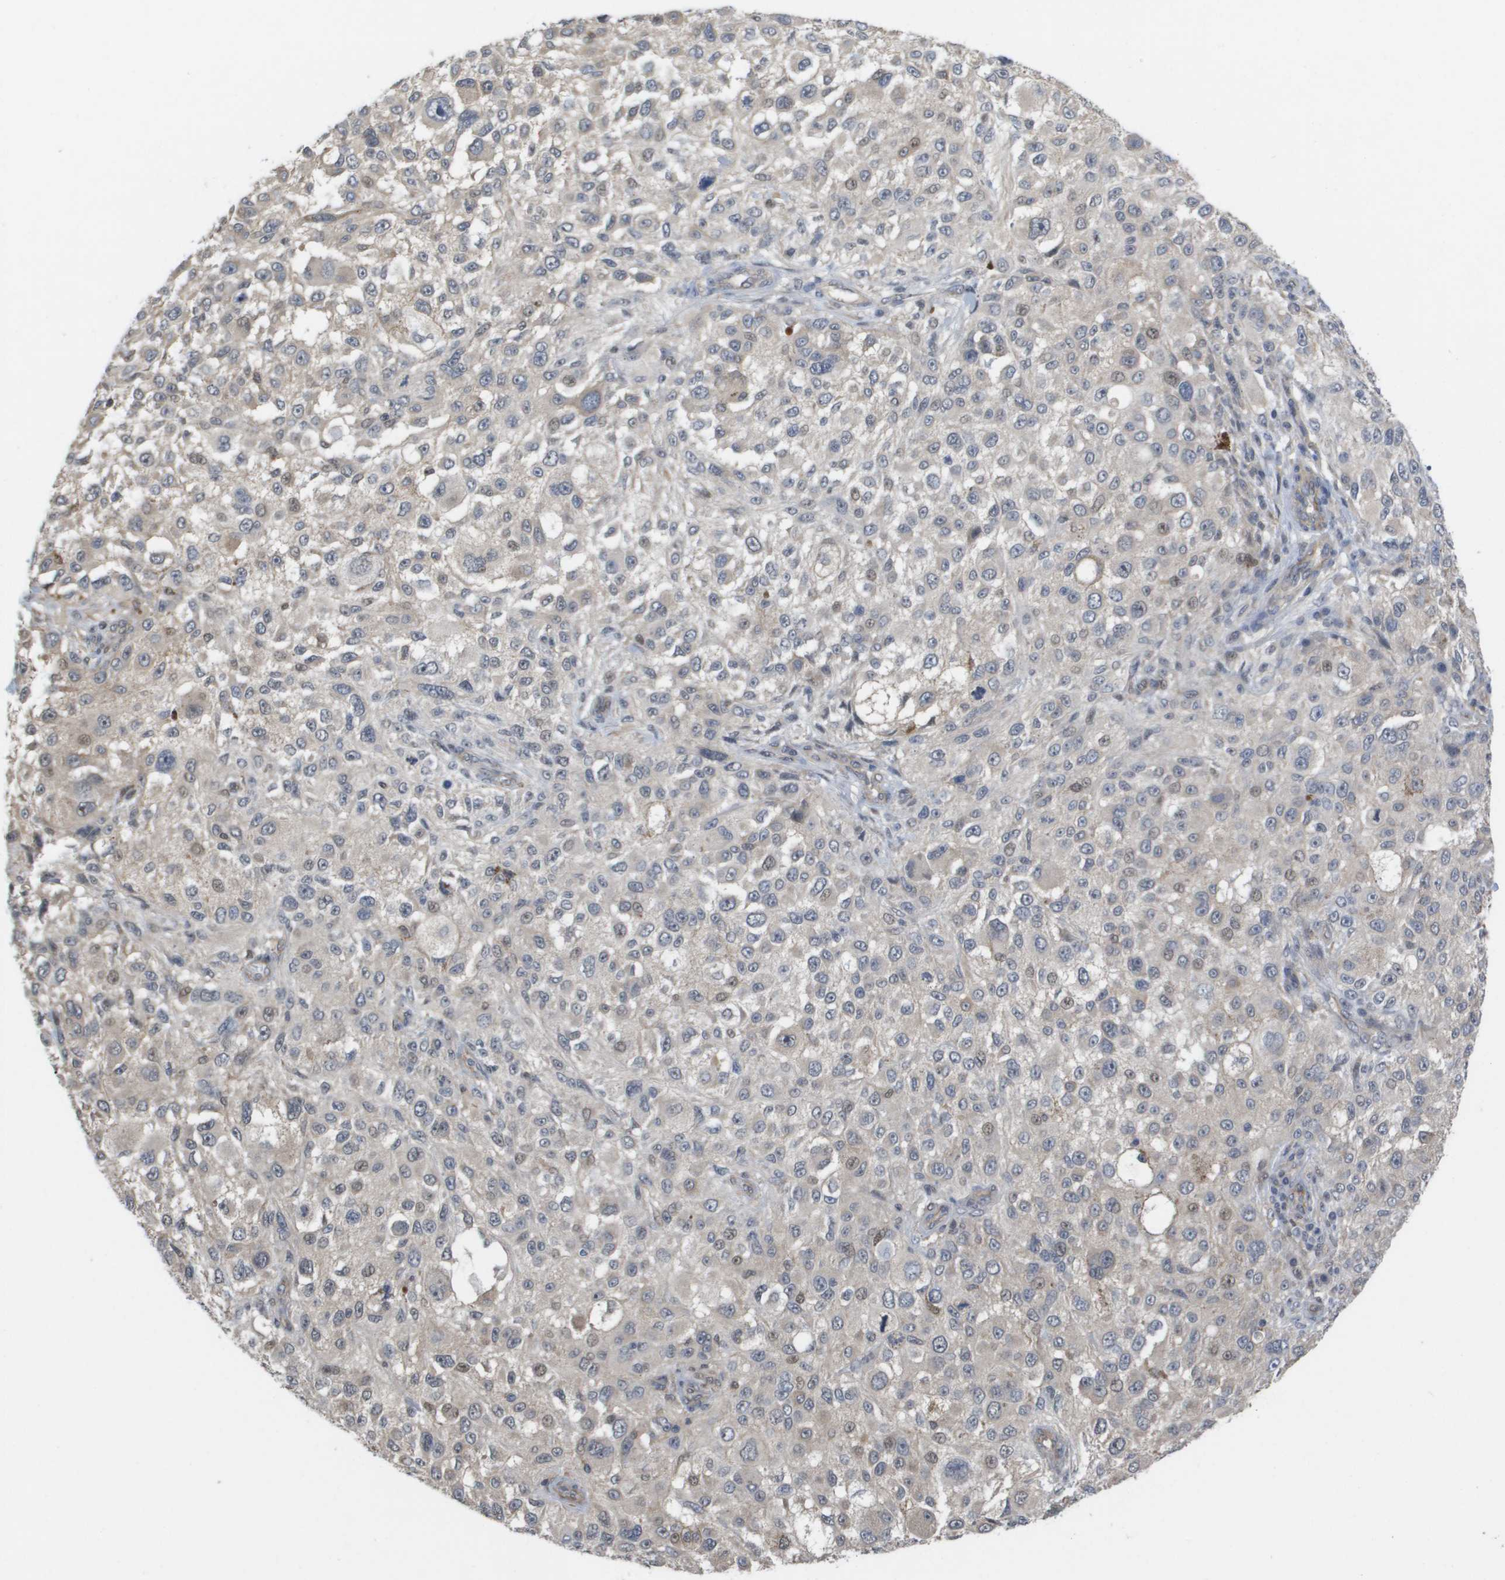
{"staining": {"intensity": "weak", "quantity": "<25%", "location": "cytoplasmic/membranous,nuclear"}, "tissue": "melanoma", "cell_type": "Tumor cells", "image_type": "cancer", "snomed": [{"axis": "morphology", "description": "Necrosis, NOS"}, {"axis": "morphology", "description": "Malignant melanoma, NOS"}, {"axis": "topography", "description": "Skin"}], "caption": "There is no significant staining in tumor cells of malignant melanoma. (Stains: DAB (3,3'-diaminobenzidine) immunohistochemistry with hematoxylin counter stain, Microscopy: brightfield microscopy at high magnification).", "gene": "RNF112", "patient": {"sex": "female", "age": 87}}